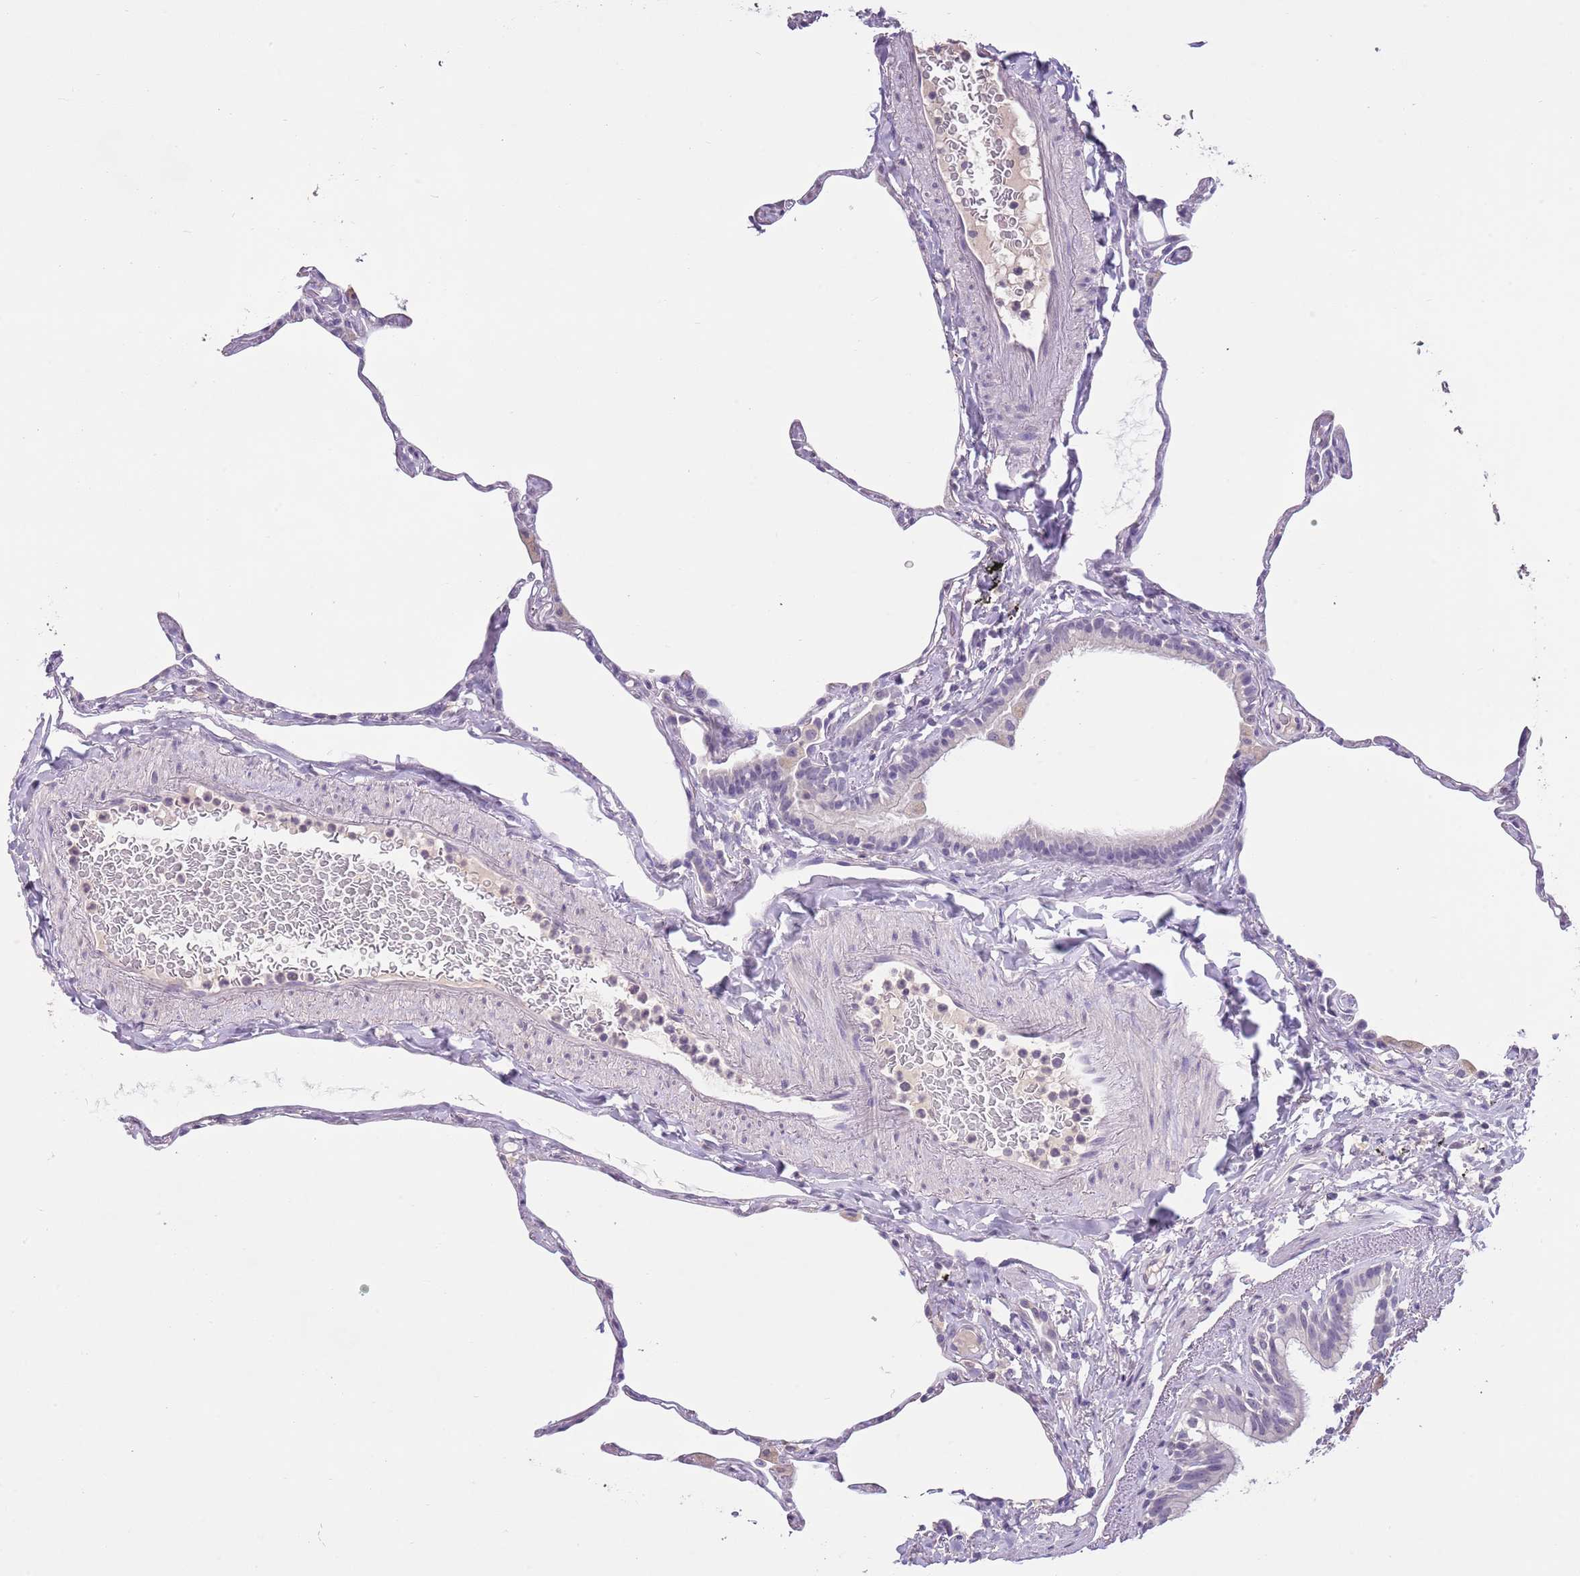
{"staining": {"intensity": "negative", "quantity": "none", "location": "none"}, "tissue": "lung", "cell_type": "Alveolar cells", "image_type": "normal", "snomed": [{"axis": "morphology", "description": "Normal tissue, NOS"}, {"axis": "topography", "description": "Lung"}], "caption": "The image shows no staining of alveolar cells in normal lung. (Stains: DAB (3,3'-diaminobenzidine) IHC with hematoxylin counter stain, Microscopy: brightfield microscopy at high magnification).", "gene": "SLC35E3", "patient": {"sex": "male", "age": 65}}